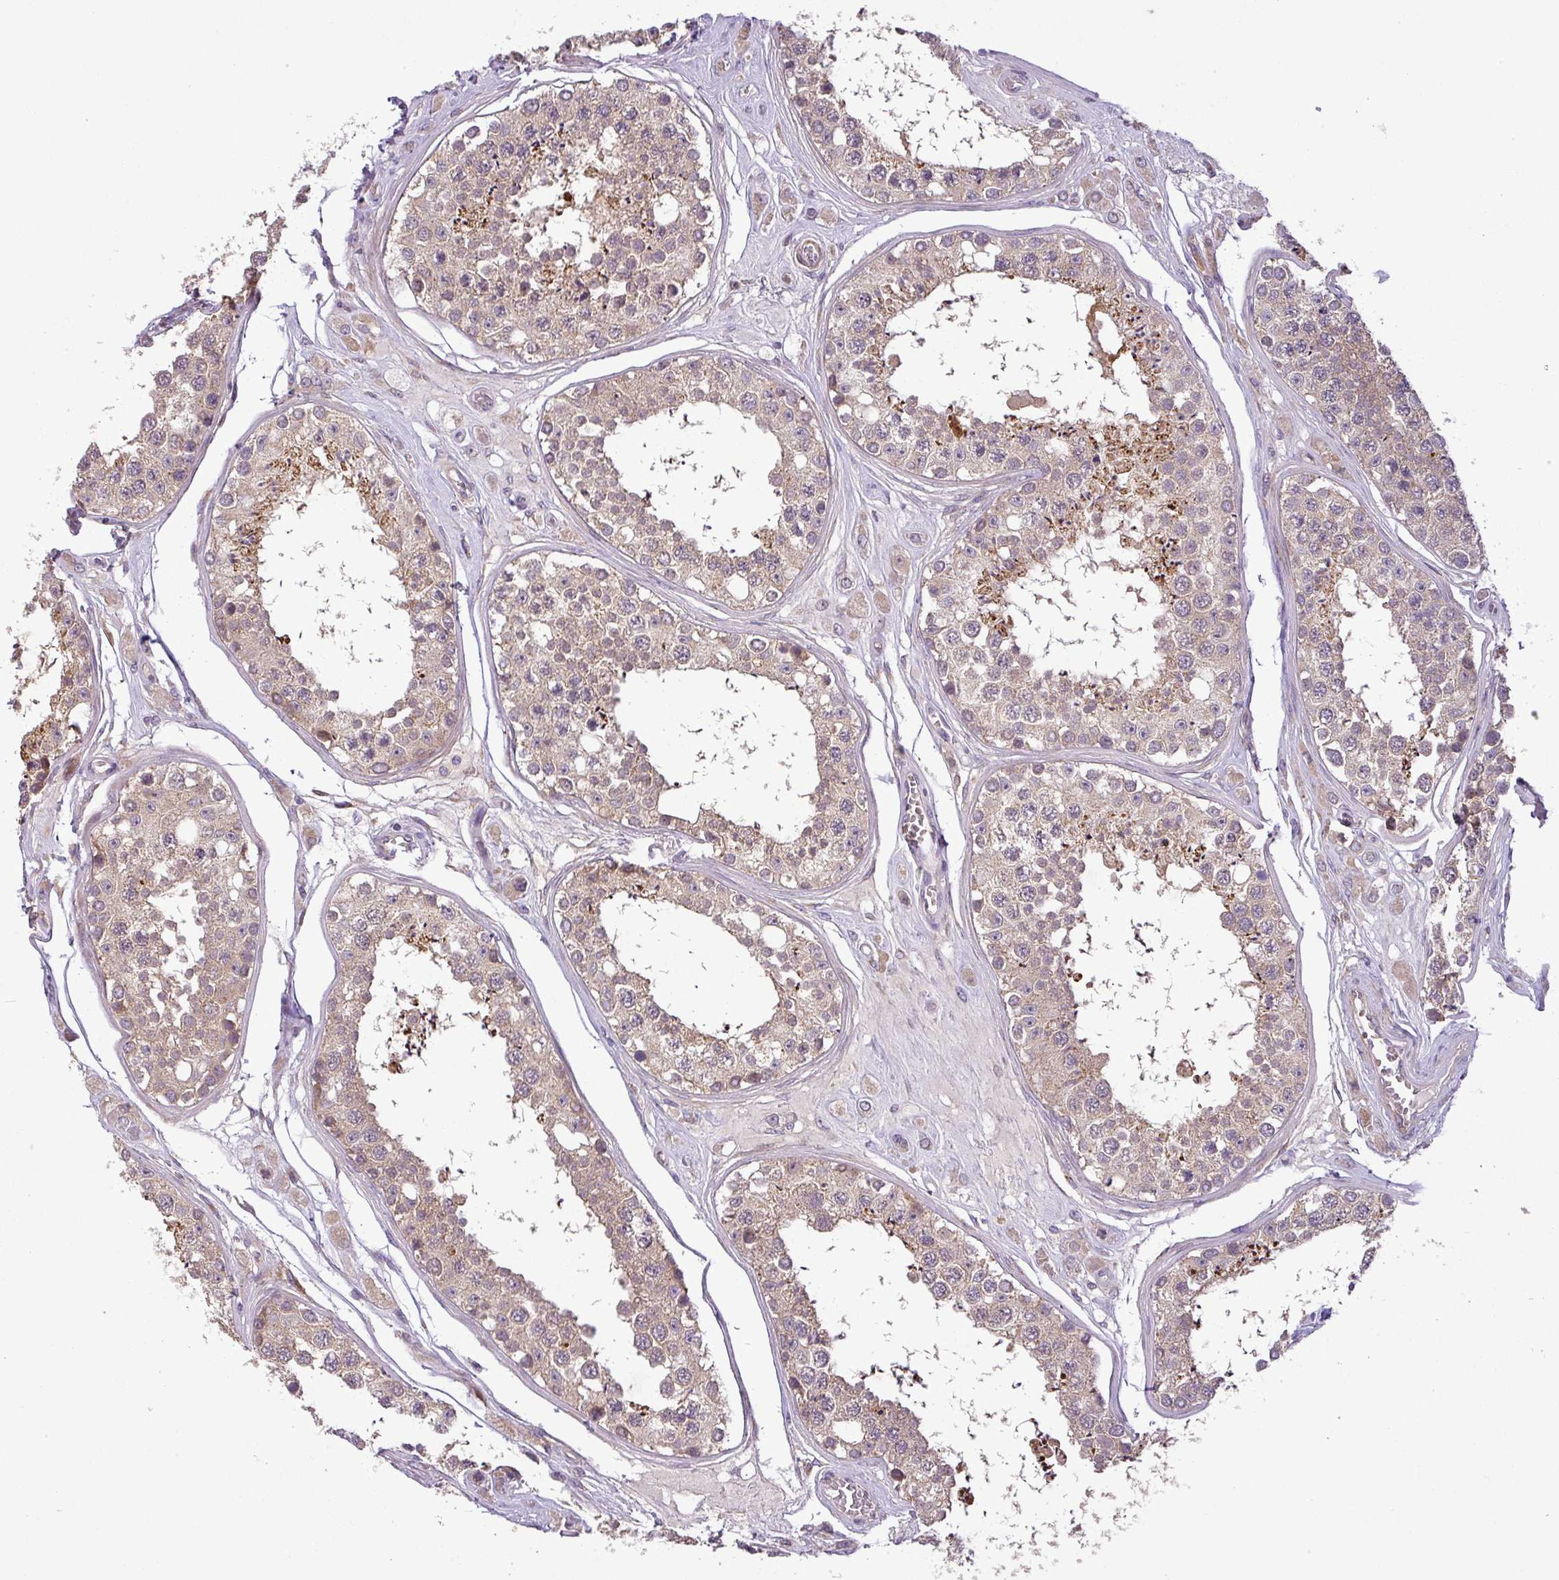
{"staining": {"intensity": "moderate", "quantity": "25%-75%", "location": "cytoplasmic/membranous"}, "tissue": "testis", "cell_type": "Cells in seminiferous ducts", "image_type": "normal", "snomed": [{"axis": "morphology", "description": "Normal tissue, NOS"}, {"axis": "topography", "description": "Testis"}], "caption": "High-magnification brightfield microscopy of benign testis stained with DAB (brown) and counterstained with hematoxylin (blue). cells in seminiferous ducts exhibit moderate cytoplasmic/membranous expression is present in approximately25%-75% of cells. (Stains: DAB in brown, nuclei in blue, Microscopy: brightfield microscopy at high magnification).", "gene": "MOCS3", "patient": {"sex": "male", "age": 25}}